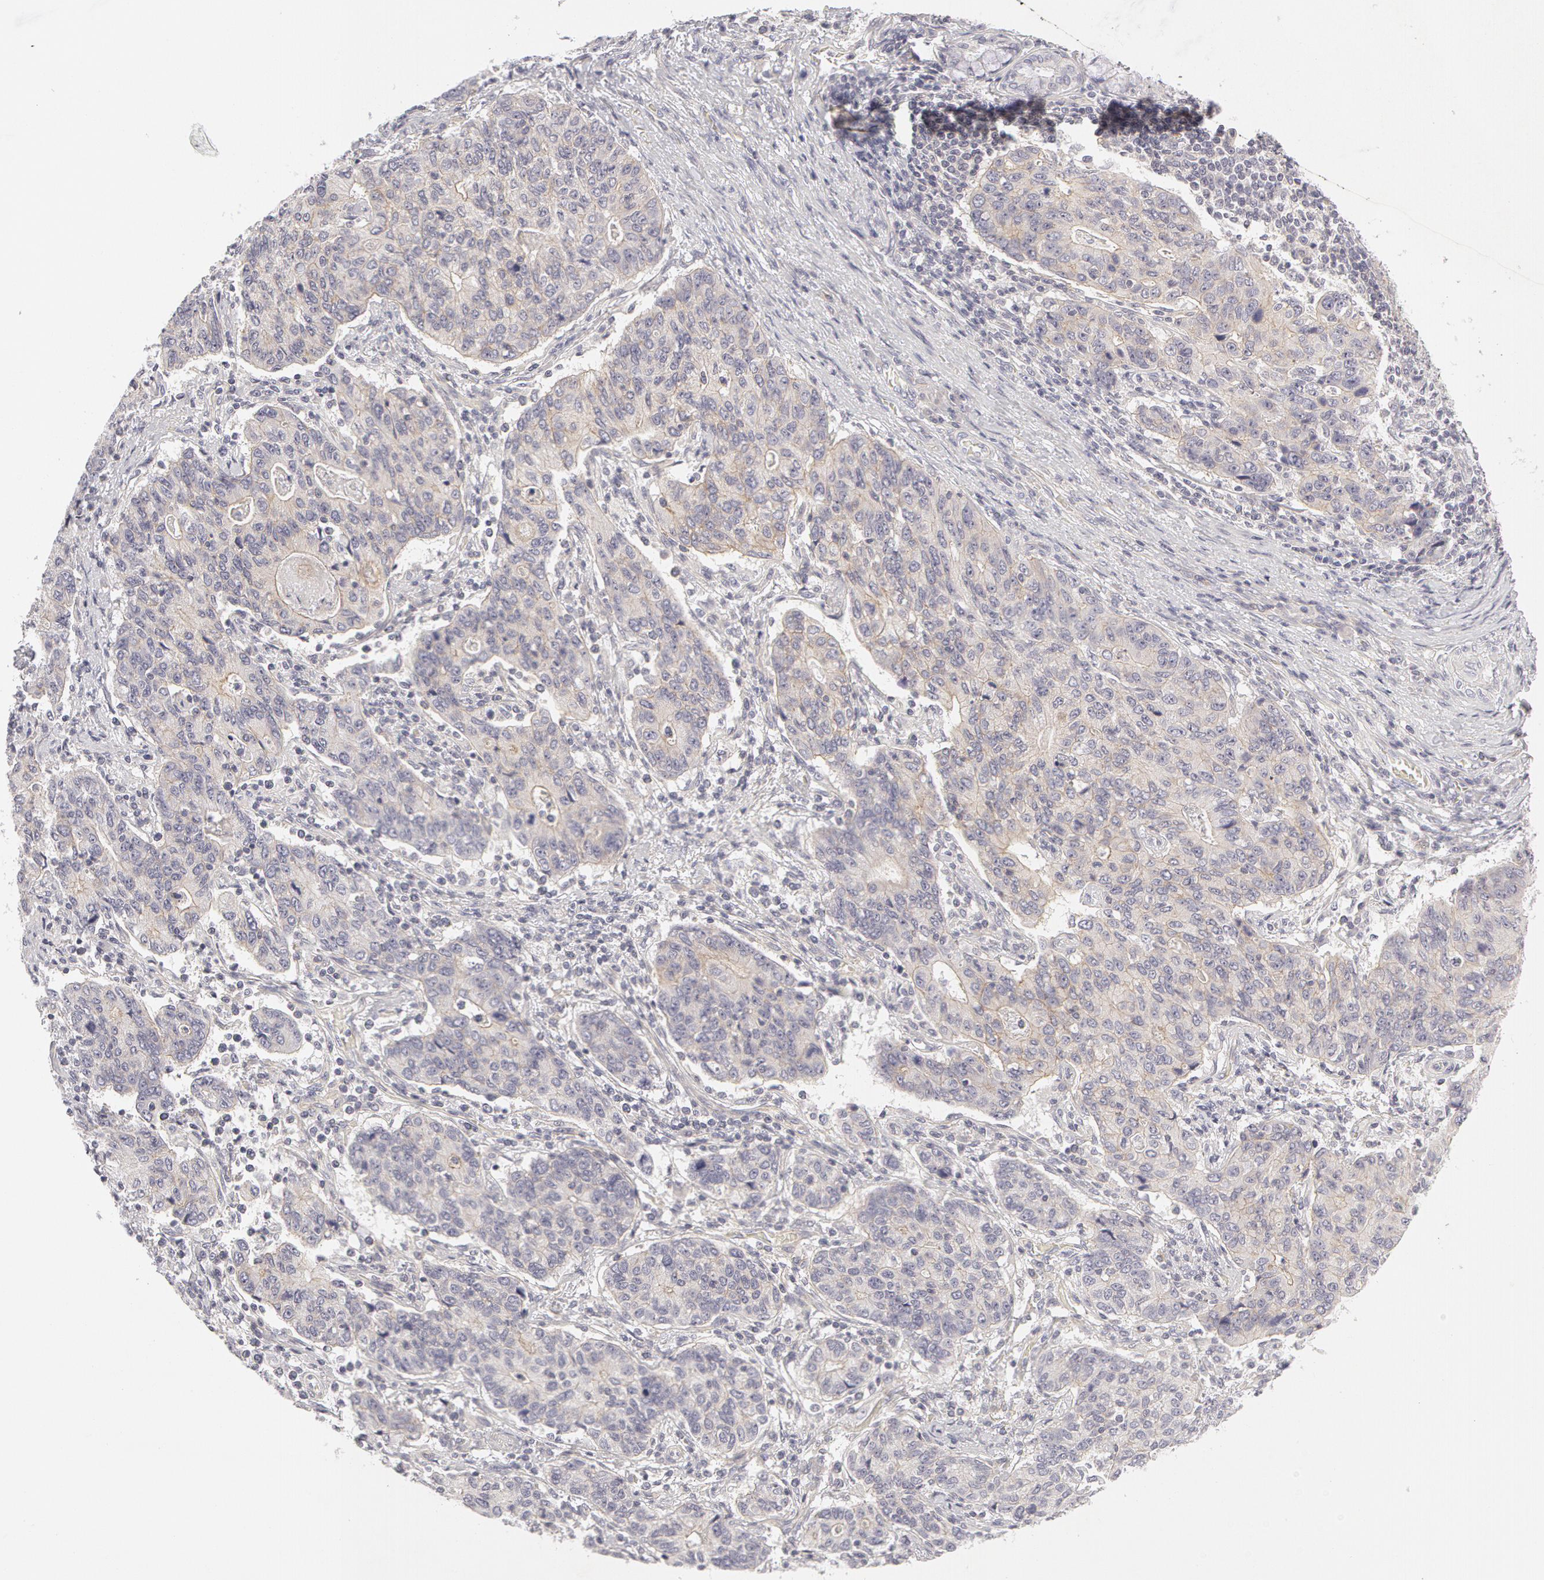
{"staining": {"intensity": "weak", "quantity": ">75%", "location": "cytoplasmic/membranous"}, "tissue": "stomach cancer", "cell_type": "Tumor cells", "image_type": "cancer", "snomed": [{"axis": "morphology", "description": "Adenocarcinoma, NOS"}, {"axis": "topography", "description": "Esophagus"}, {"axis": "topography", "description": "Stomach"}], "caption": "Human adenocarcinoma (stomach) stained for a protein (brown) reveals weak cytoplasmic/membranous positive positivity in approximately >75% of tumor cells.", "gene": "ABCB1", "patient": {"sex": "male", "age": 74}}